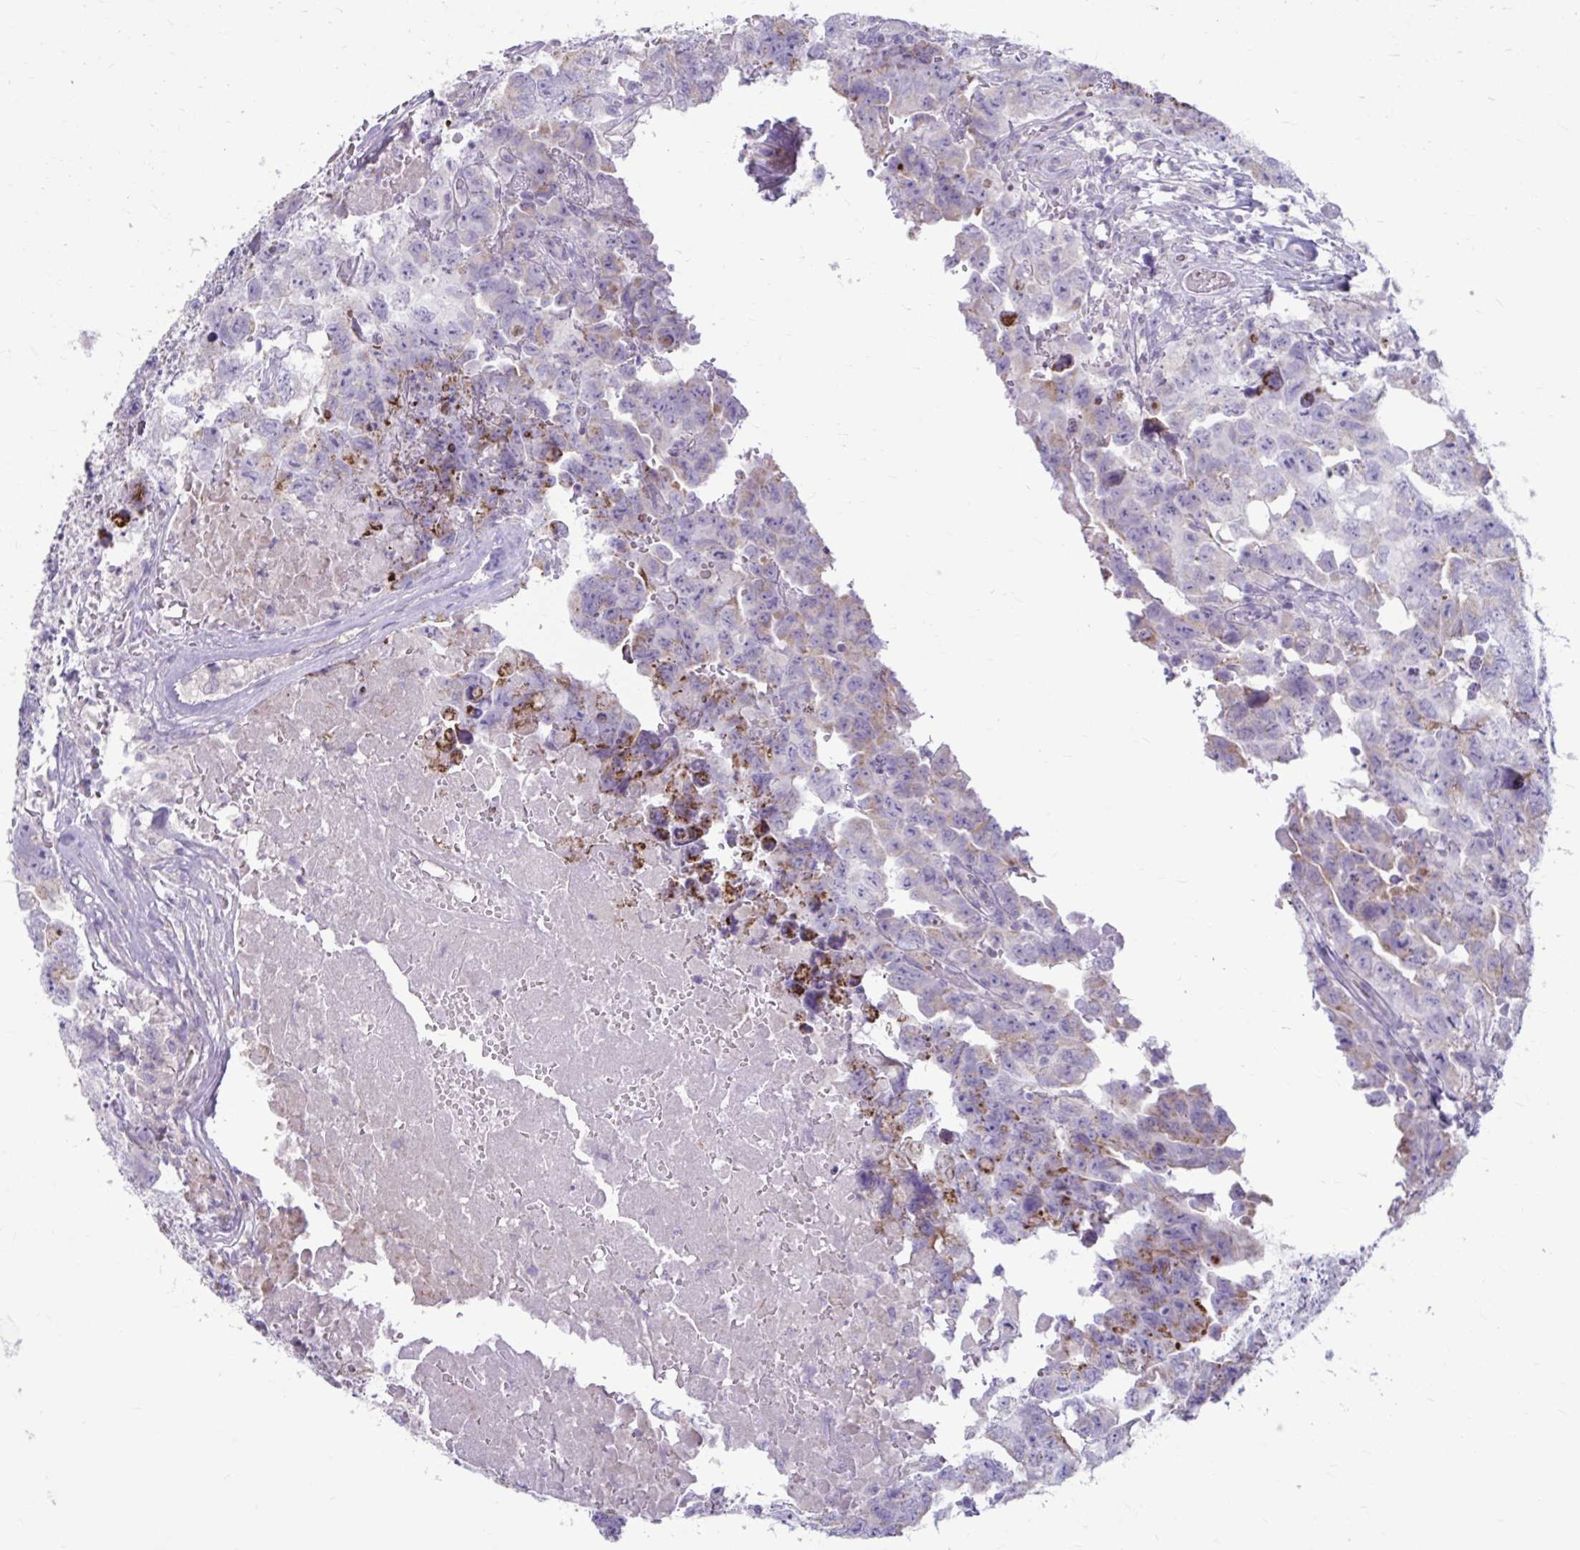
{"staining": {"intensity": "strong", "quantity": "<25%", "location": "cytoplasmic/membranous"}, "tissue": "testis cancer", "cell_type": "Tumor cells", "image_type": "cancer", "snomed": [{"axis": "morphology", "description": "Carcinoma, Embryonal, NOS"}, {"axis": "topography", "description": "Testis"}], "caption": "DAB immunohistochemical staining of testis cancer (embryonal carcinoma) demonstrates strong cytoplasmic/membranous protein staining in about <25% of tumor cells. (DAB = brown stain, brightfield microscopy at high magnification).", "gene": "MSMO1", "patient": {"sex": "male", "age": 22}}